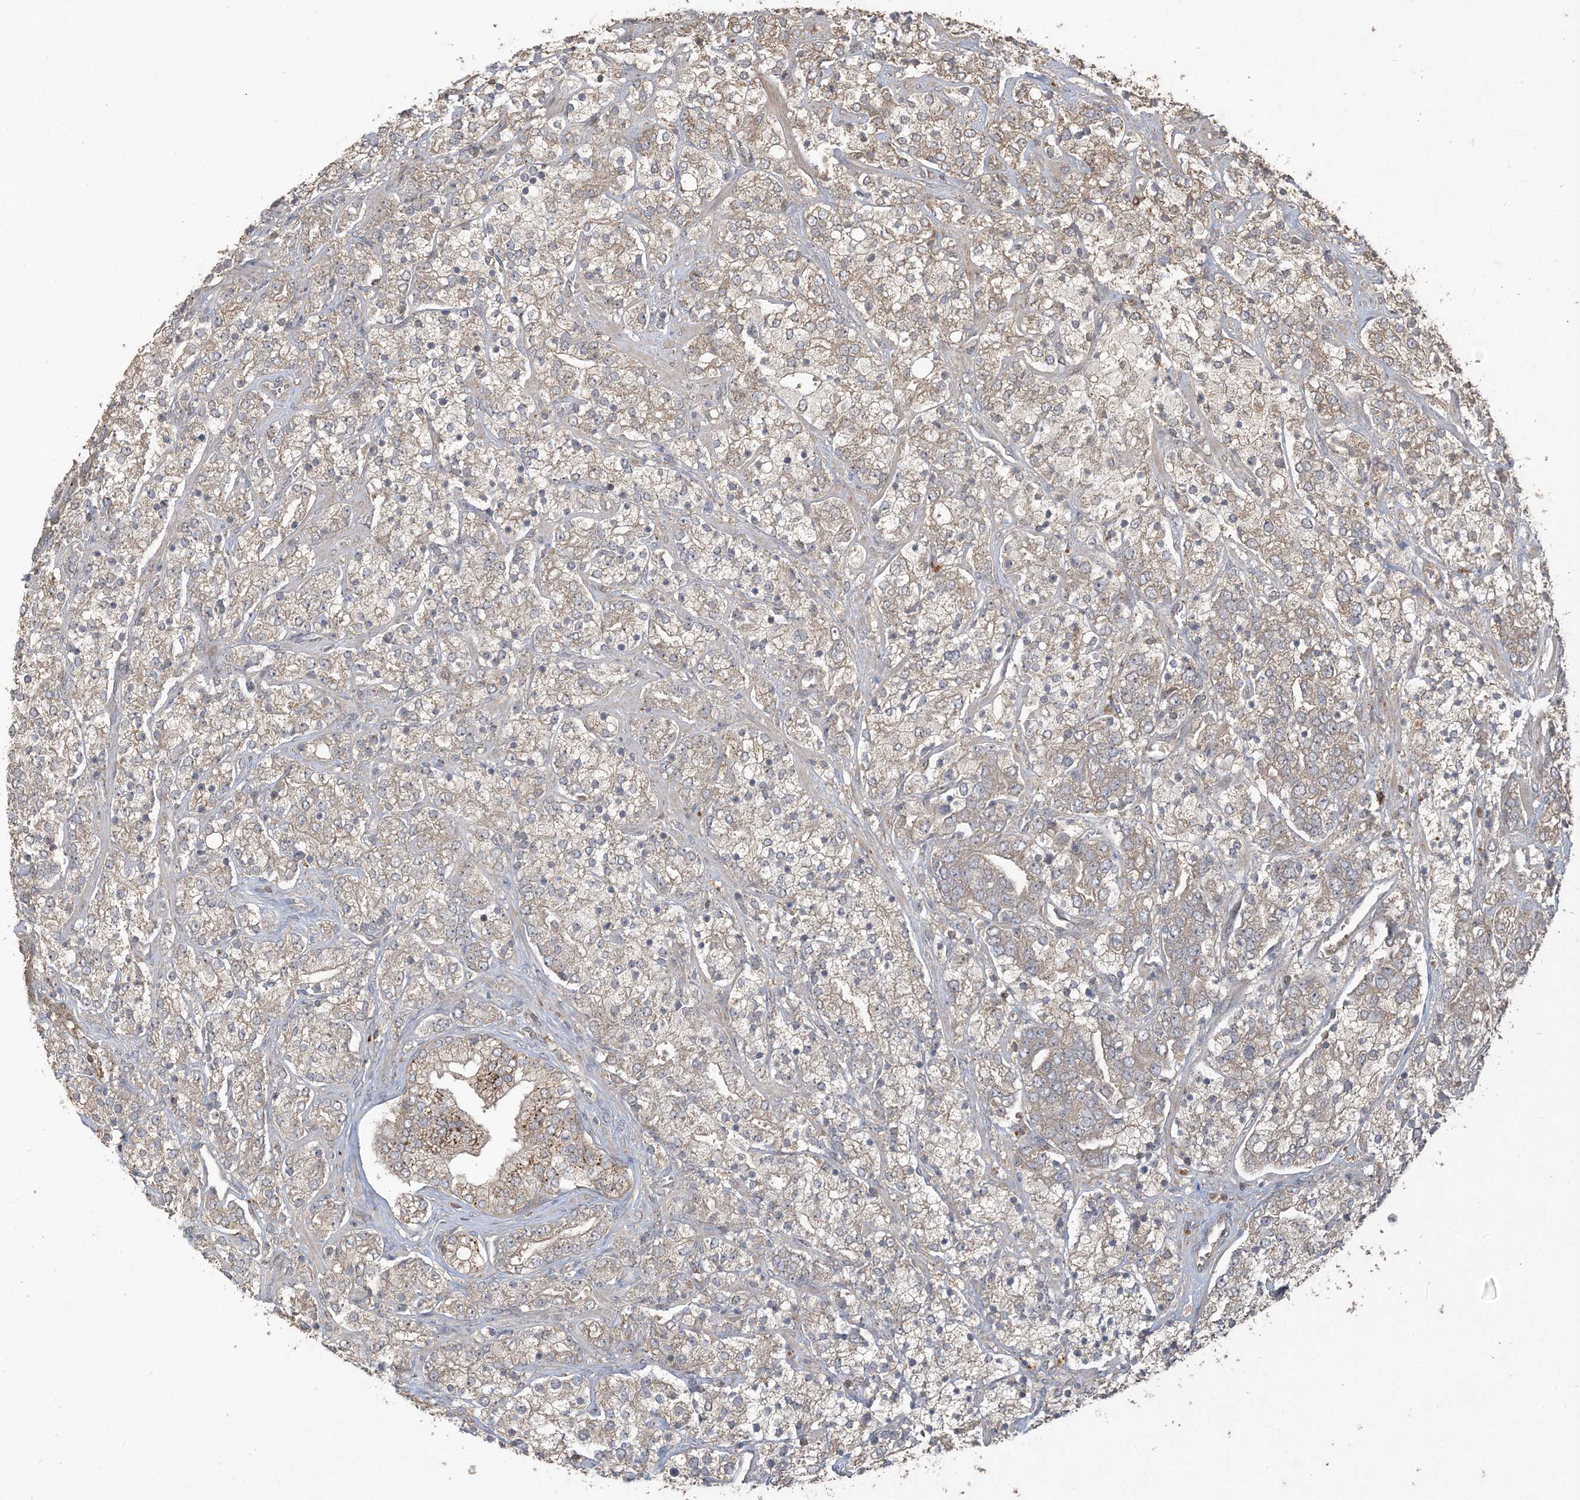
{"staining": {"intensity": "weak", "quantity": ">75%", "location": "cytoplasmic/membranous"}, "tissue": "prostate cancer", "cell_type": "Tumor cells", "image_type": "cancer", "snomed": [{"axis": "morphology", "description": "Adenocarcinoma, High grade"}, {"axis": "topography", "description": "Prostate"}], "caption": "Weak cytoplasmic/membranous expression for a protein is seen in approximately >75% of tumor cells of prostate cancer using immunohistochemistry.", "gene": "EFCAB8", "patient": {"sex": "male", "age": 71}}